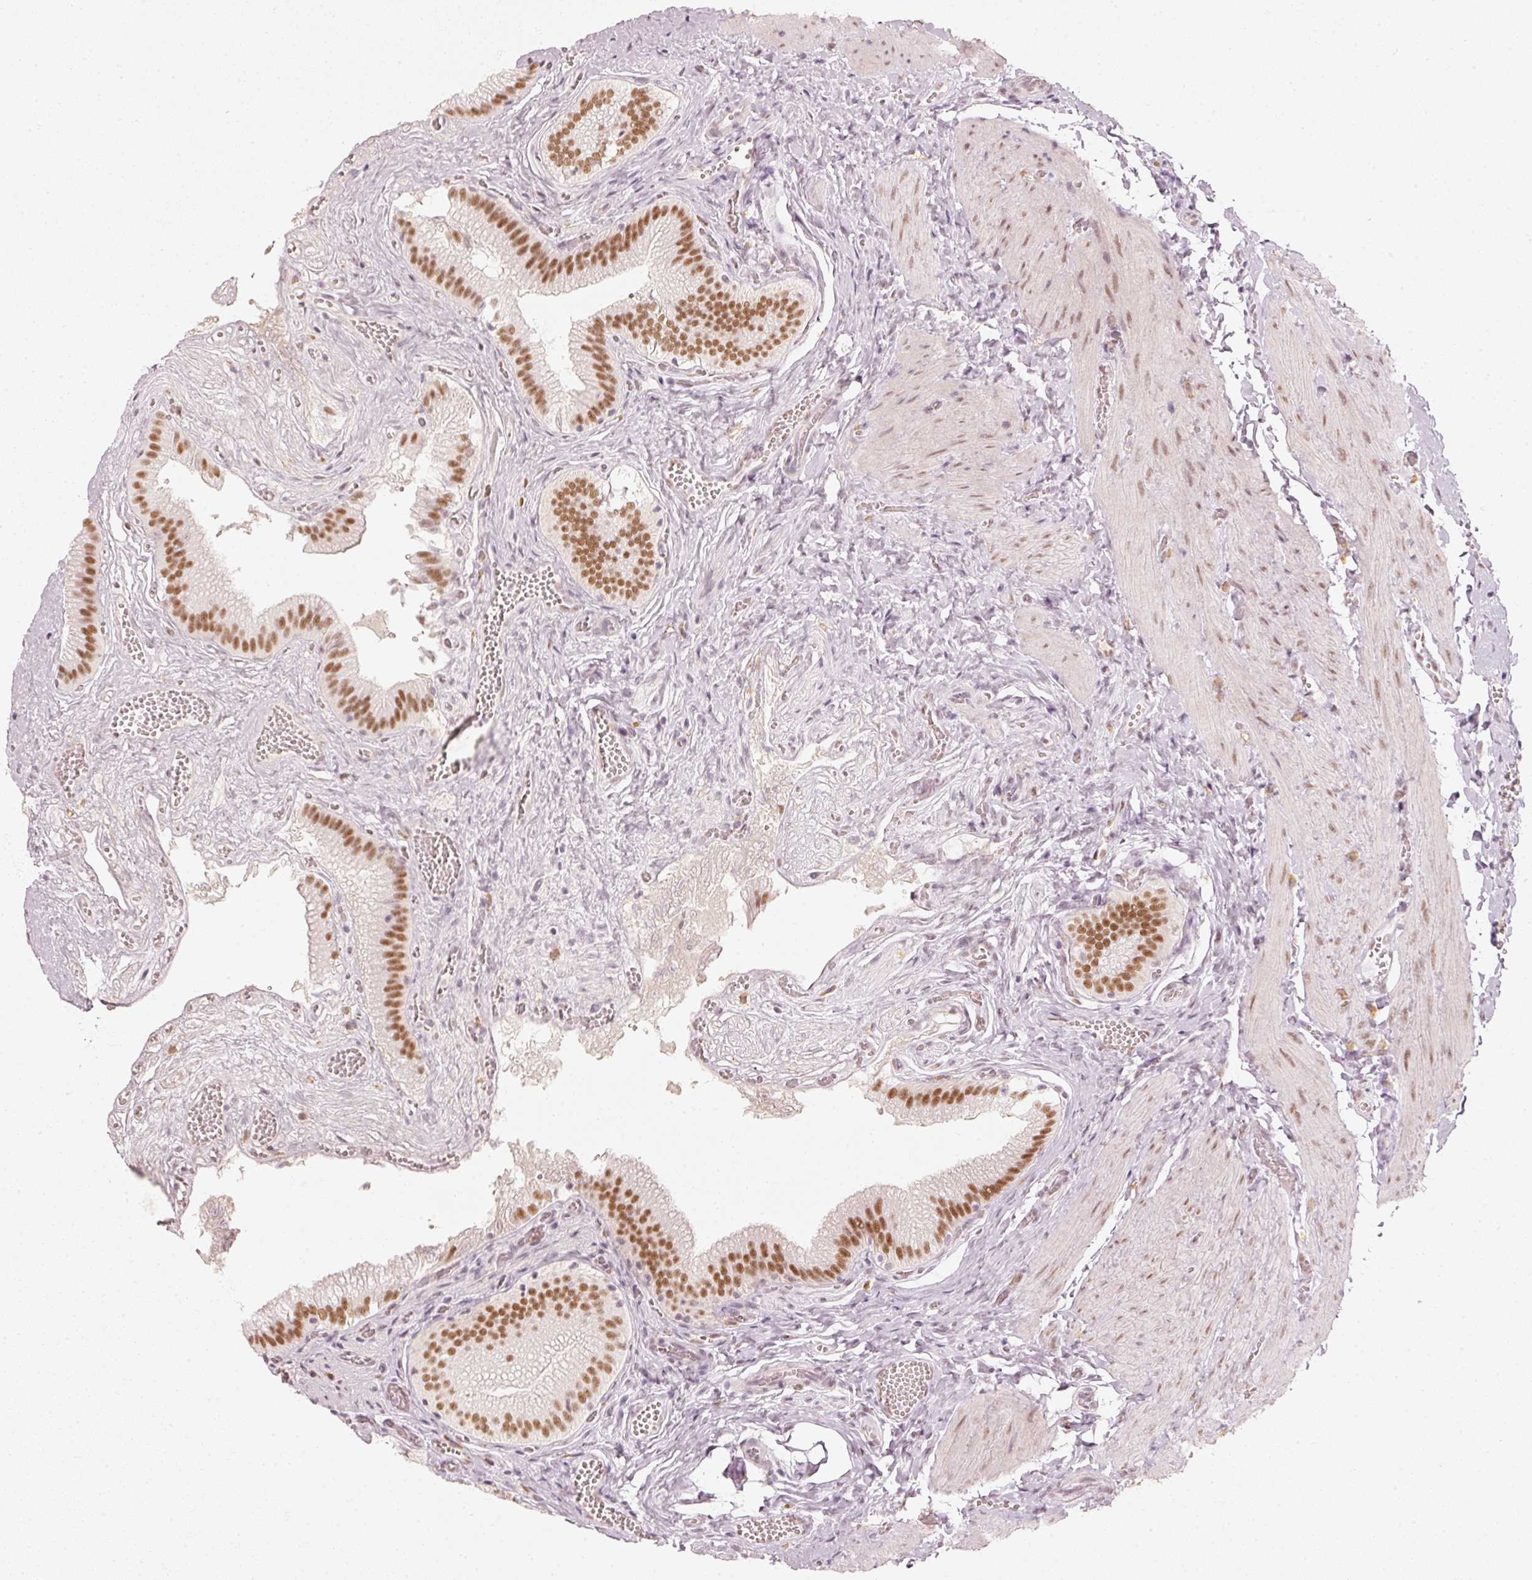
{"staining": {"intensity": "strong", "quantity": ">75%", "location": "nuclear"}, "tissue": "gallbladder", "cell_type": "Glandular cells", "image_type": "normal", "snomed": [{"axis": "morphology", "description": "Normal tissue, NOS"}, {"axis": "topography", "description": "Gallbladder"}, {"axis": "topography", "description": "Peripheral nerve tissue"}], "caption": "Approximately >75% of glandular cells in unremarkable human gallbladder reveal strong nuclear protein expression as visualized by brown immunohistochemical staining.", "gene": "PPP1R10", "patient": {"sex": "male", "age": 17}}